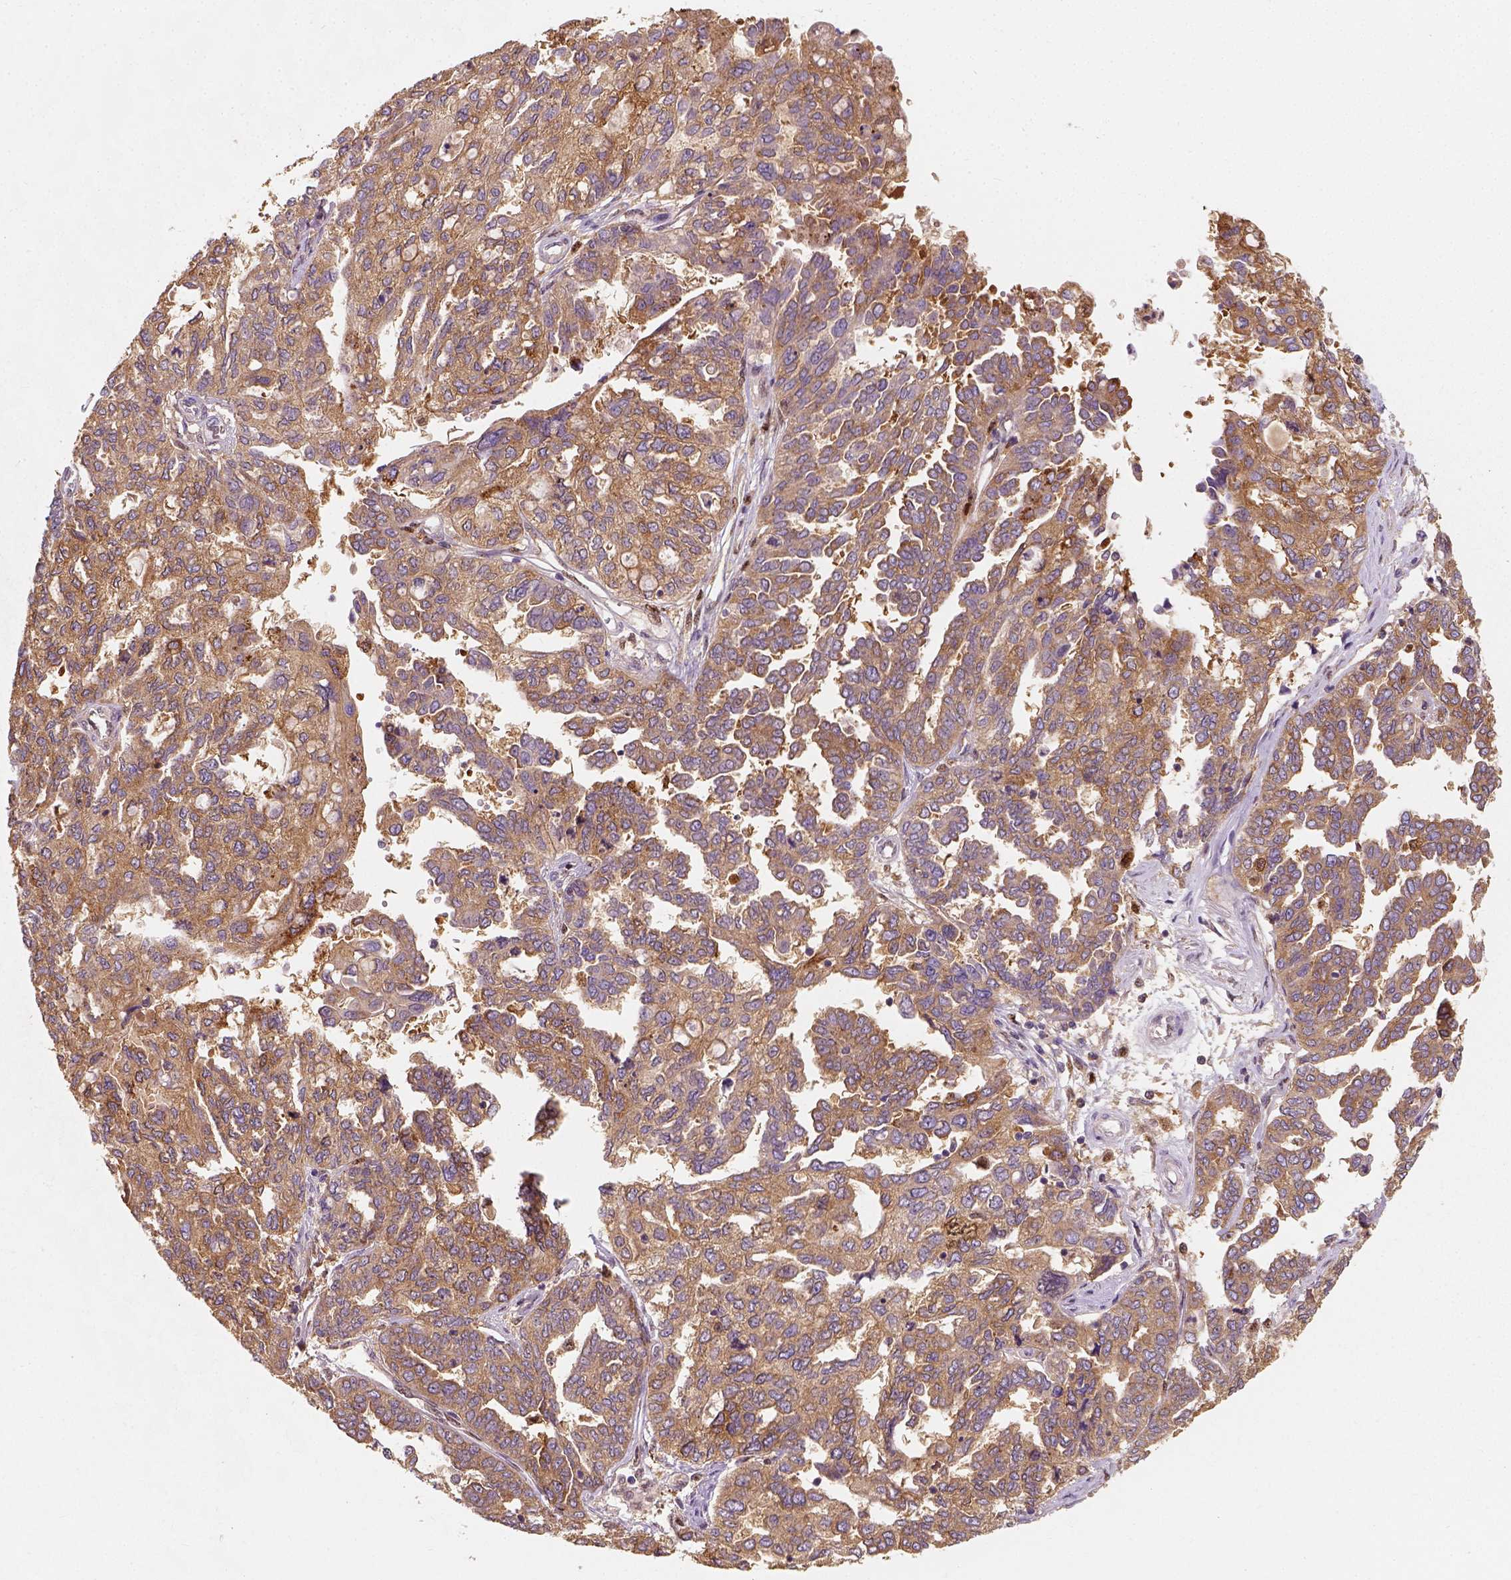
{"staining": {"intensity": "moderate", "quantity": ">75%", "location": "cytoplasmic/membranous"}, "tissue": "ovarian cancer", "cell_type": "Tumor cells", "image_type": "cancer", "snomed": [{"axis": "morphology", "description": "Cystadenocarcinoma, serous, NOS"}, {"axis": "topography", "description": "Ovary"}], "caption": "About >75% of tumor cells in human ovarian cancer (serous cystadenocarcinoma) display moderate cytoplasmic/membranous protein positivity as visualized by brown immunohistochemical staining.", "gene": "SQSTM1", "patient": {"sex": "female", "age": 53}}